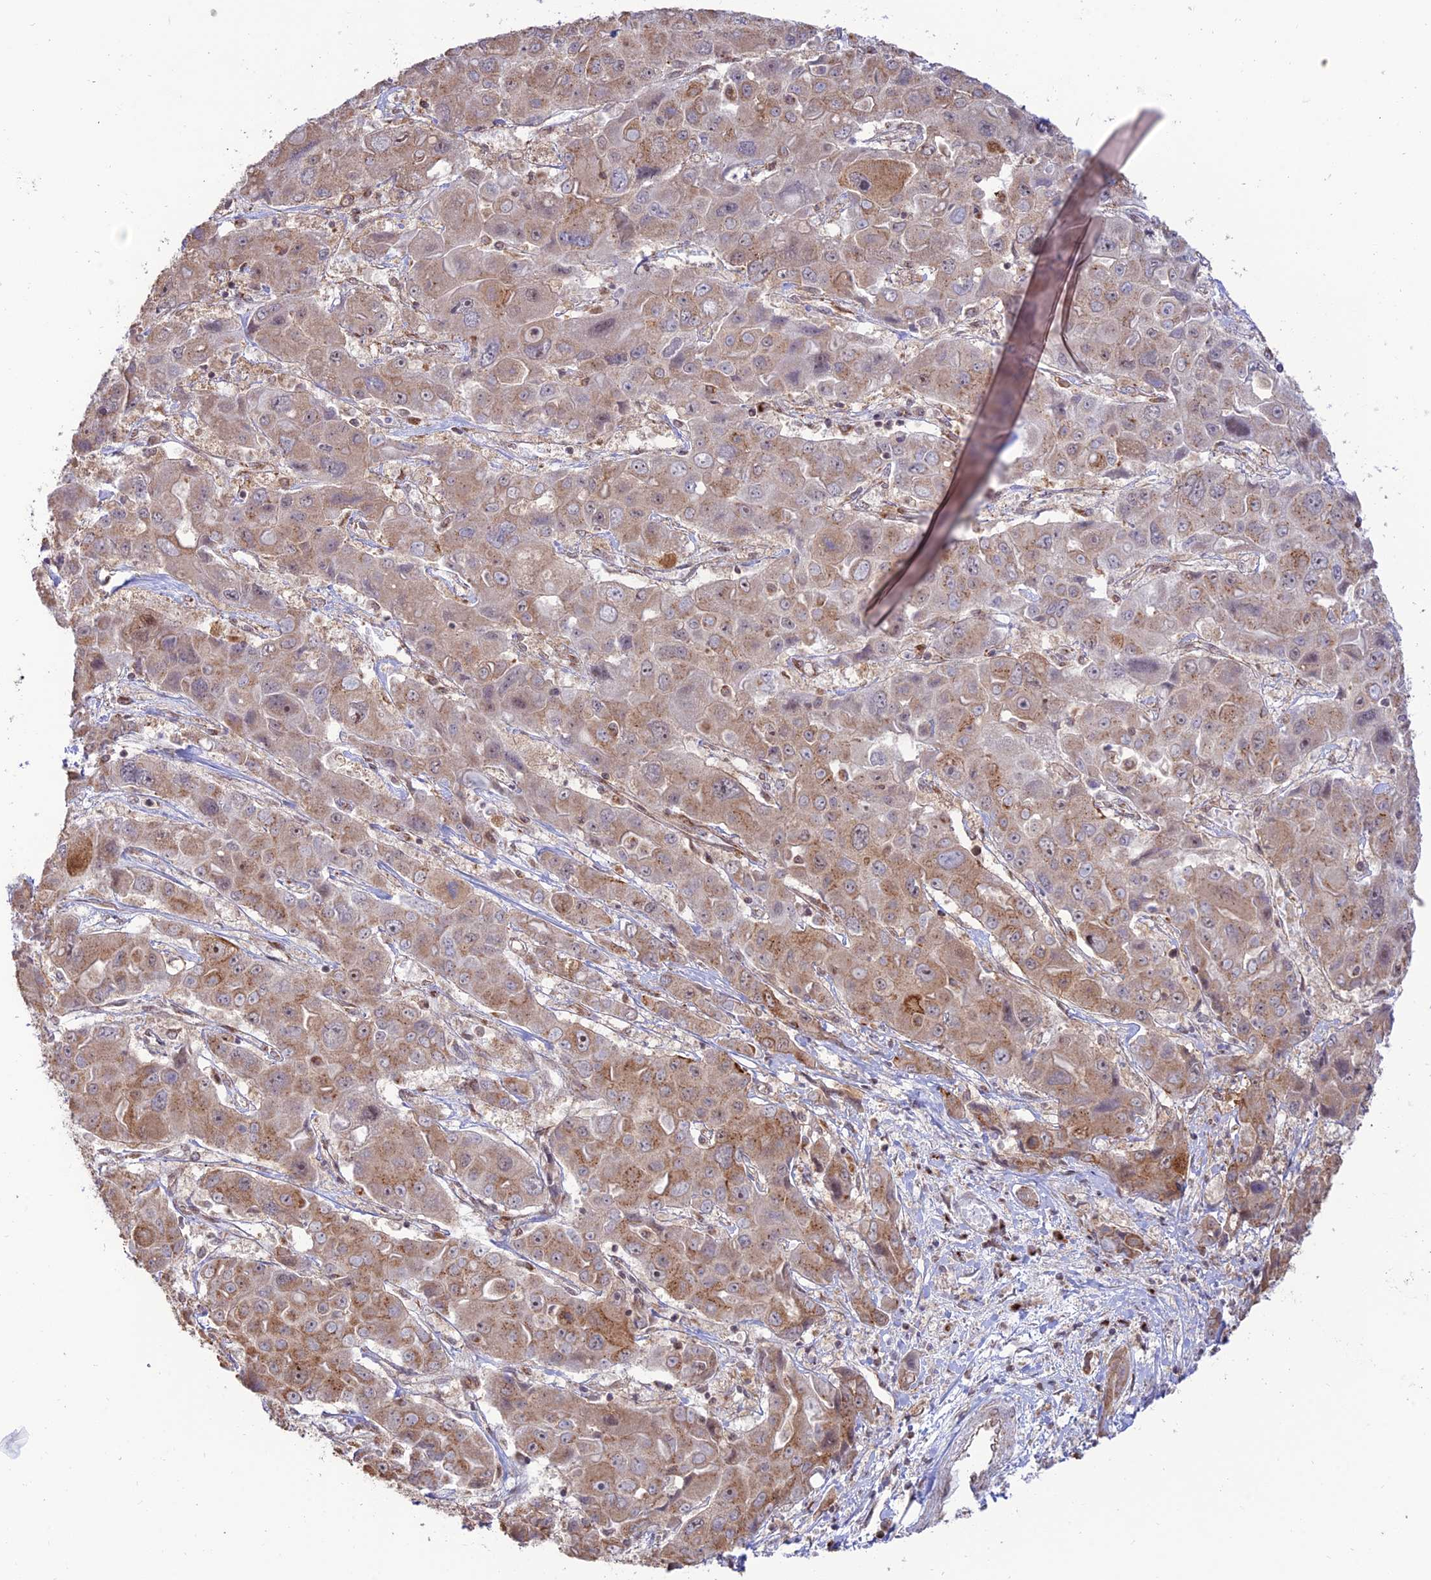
{"staining": {"intensity": "weak", "quantity": "25%-75%", "location": "cytoplasmic/membranous"}, "tissue": "liver cancer", "cell_type": "Tumor cells", "image_type": "cancer", "snomed": [{"axis": "morphology", "description": "Cholangiocarcinoma"}, {"axis": "topography", "description": "Liver"}], "caption": "Weak cytoplasmic/membranous positivity for a protein is seen in about 25%-75% of tumor cells of liver cholangiocarcinoma using immunohistochemistry (IHC).", "gene": "GOLGA3", "patient": {"sex": "male", "age": 67}}